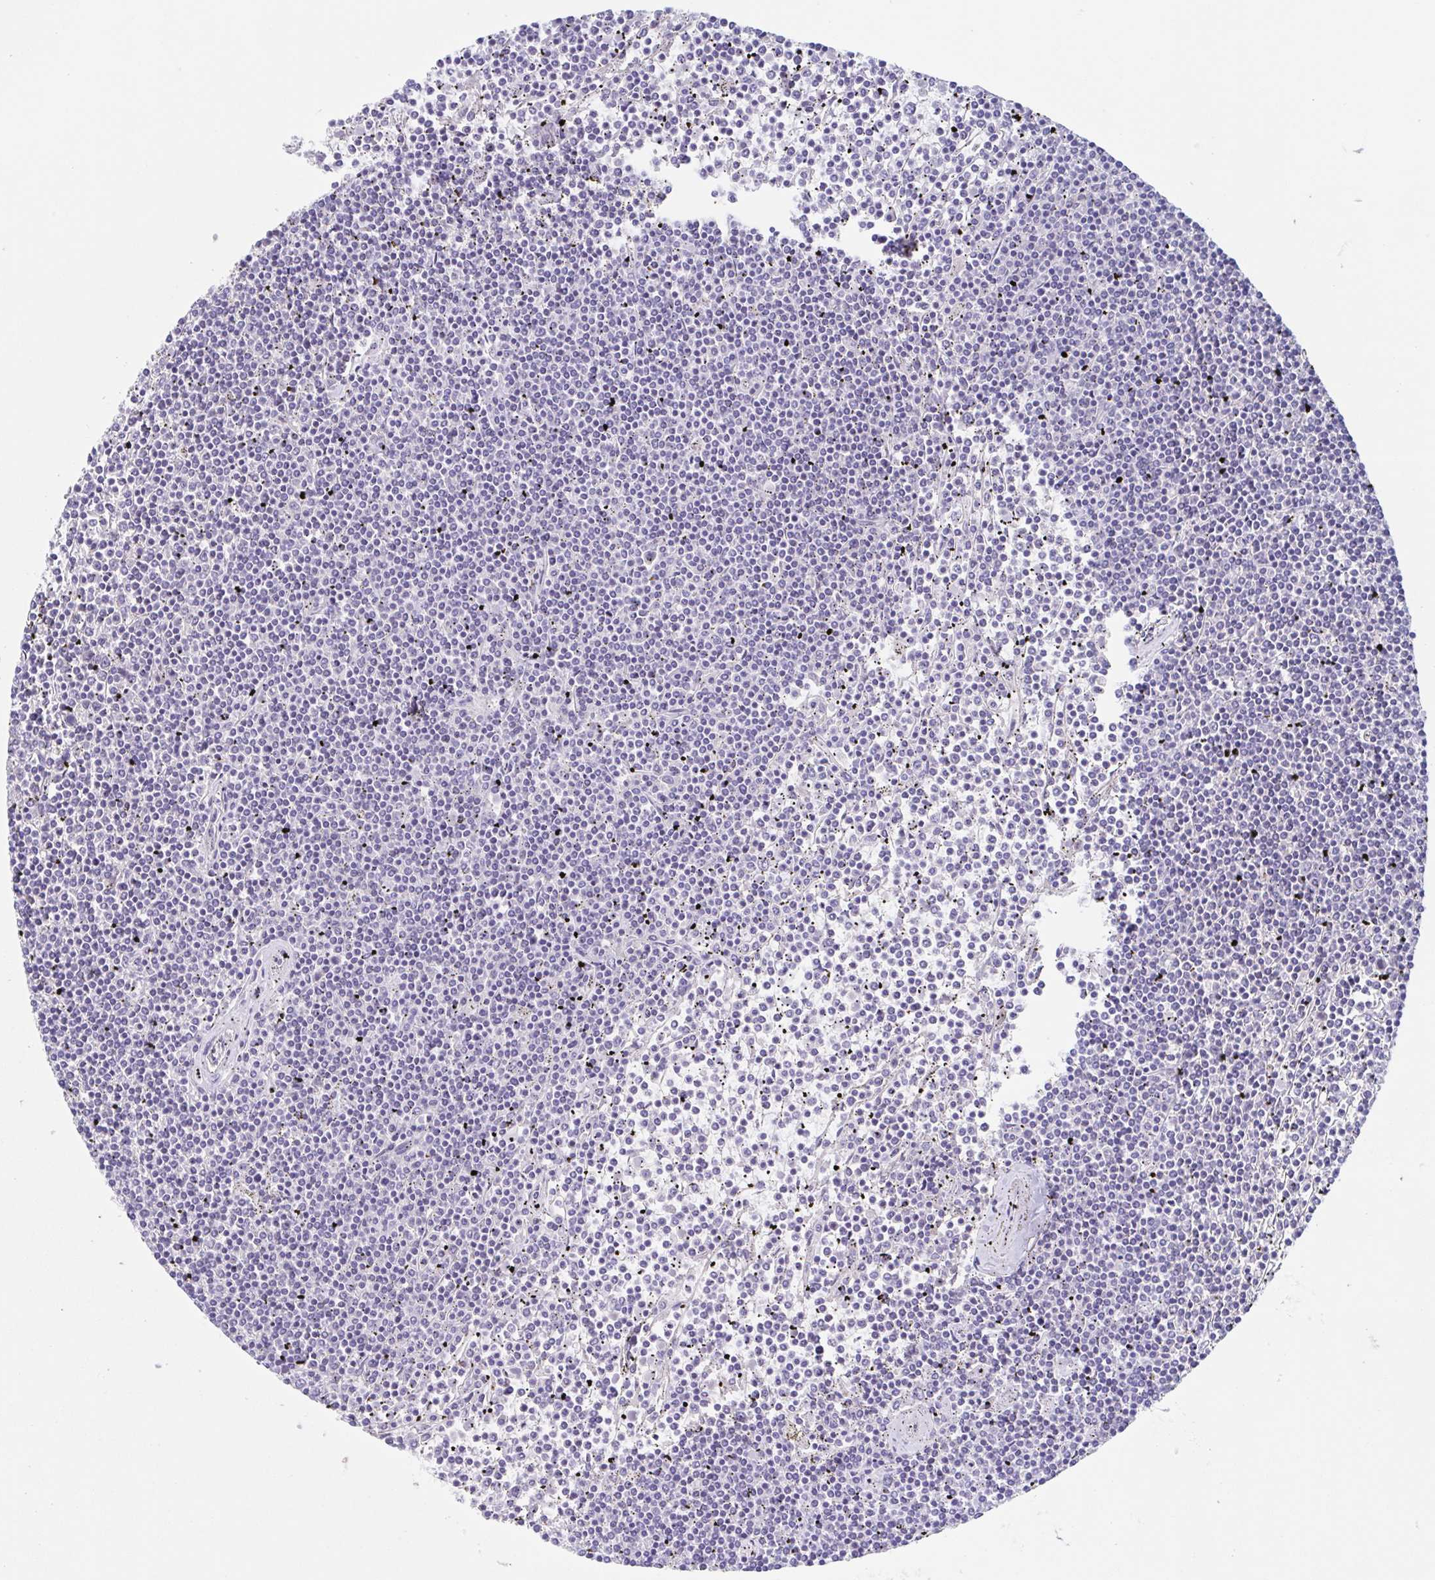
{"staining": {"intensity": "negative", "quantity": "none", "location": "none"}, "tissue": "lymphoma", "cell_type": "Tumor cells", "image_type": "cancer", "snomed": [{"axis": "morphology", "description": "Malignant lymphoma, non-Hodgkin's type, Low grade"}, {"axis": "topography", "description": "Spleen"}], "caption": "Immunohistochemistry histopathology image of human malignant lymphoma, non-Hodgkin's type (low-grade) stained for a protein (brown), which exhibits no staining in tumor cells.", "gene": "TEX12", "patient": {"sex": "female", "age": 19}}